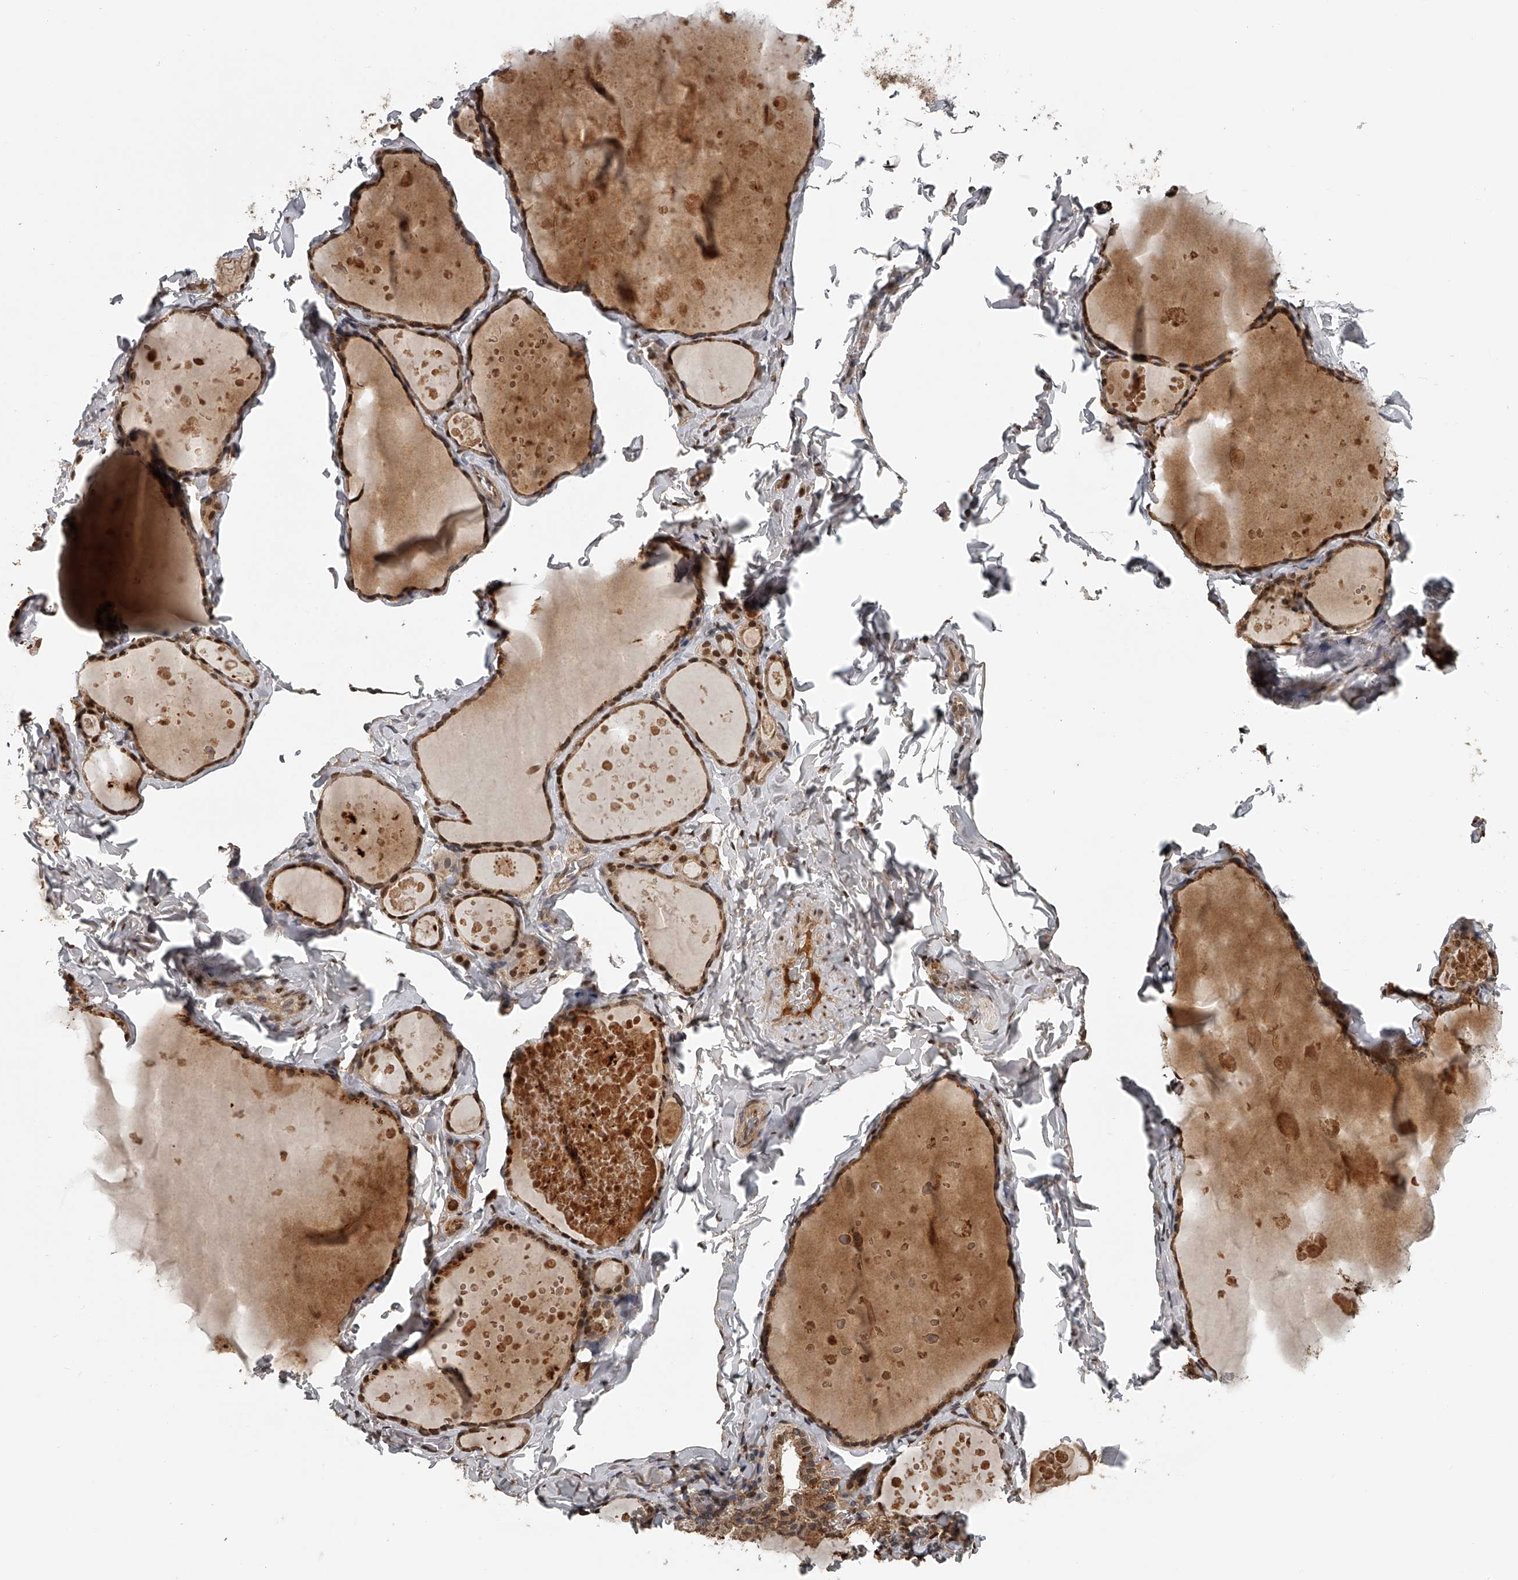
{"staining": {"intensity": "strong", "quantity": ">75%", "location": "cytoplasmic/membranous,nuclear"}, "tissue": "thyroid gland", "cell_type": "Glandular cells", "image_type": "normal", "snomed": [{"axis": "morphology", "description": "Normal tissue, NOS"}, {"axis": "topography", "description": "Thyroid gland"}], "caption": "Immunohistochemical staining of benign thyroid gland exhibits >75% levels of strong cytoplasmic/membranous,nuclear protein expression in approximately >75% of glandular cells. (Stains: DAB in brown, nuclei in blue, Microscopy: brightfield microscopy at high magnification).", "gene": "PLEKHG1", "patient": {"sex": "male", "age": 56}}